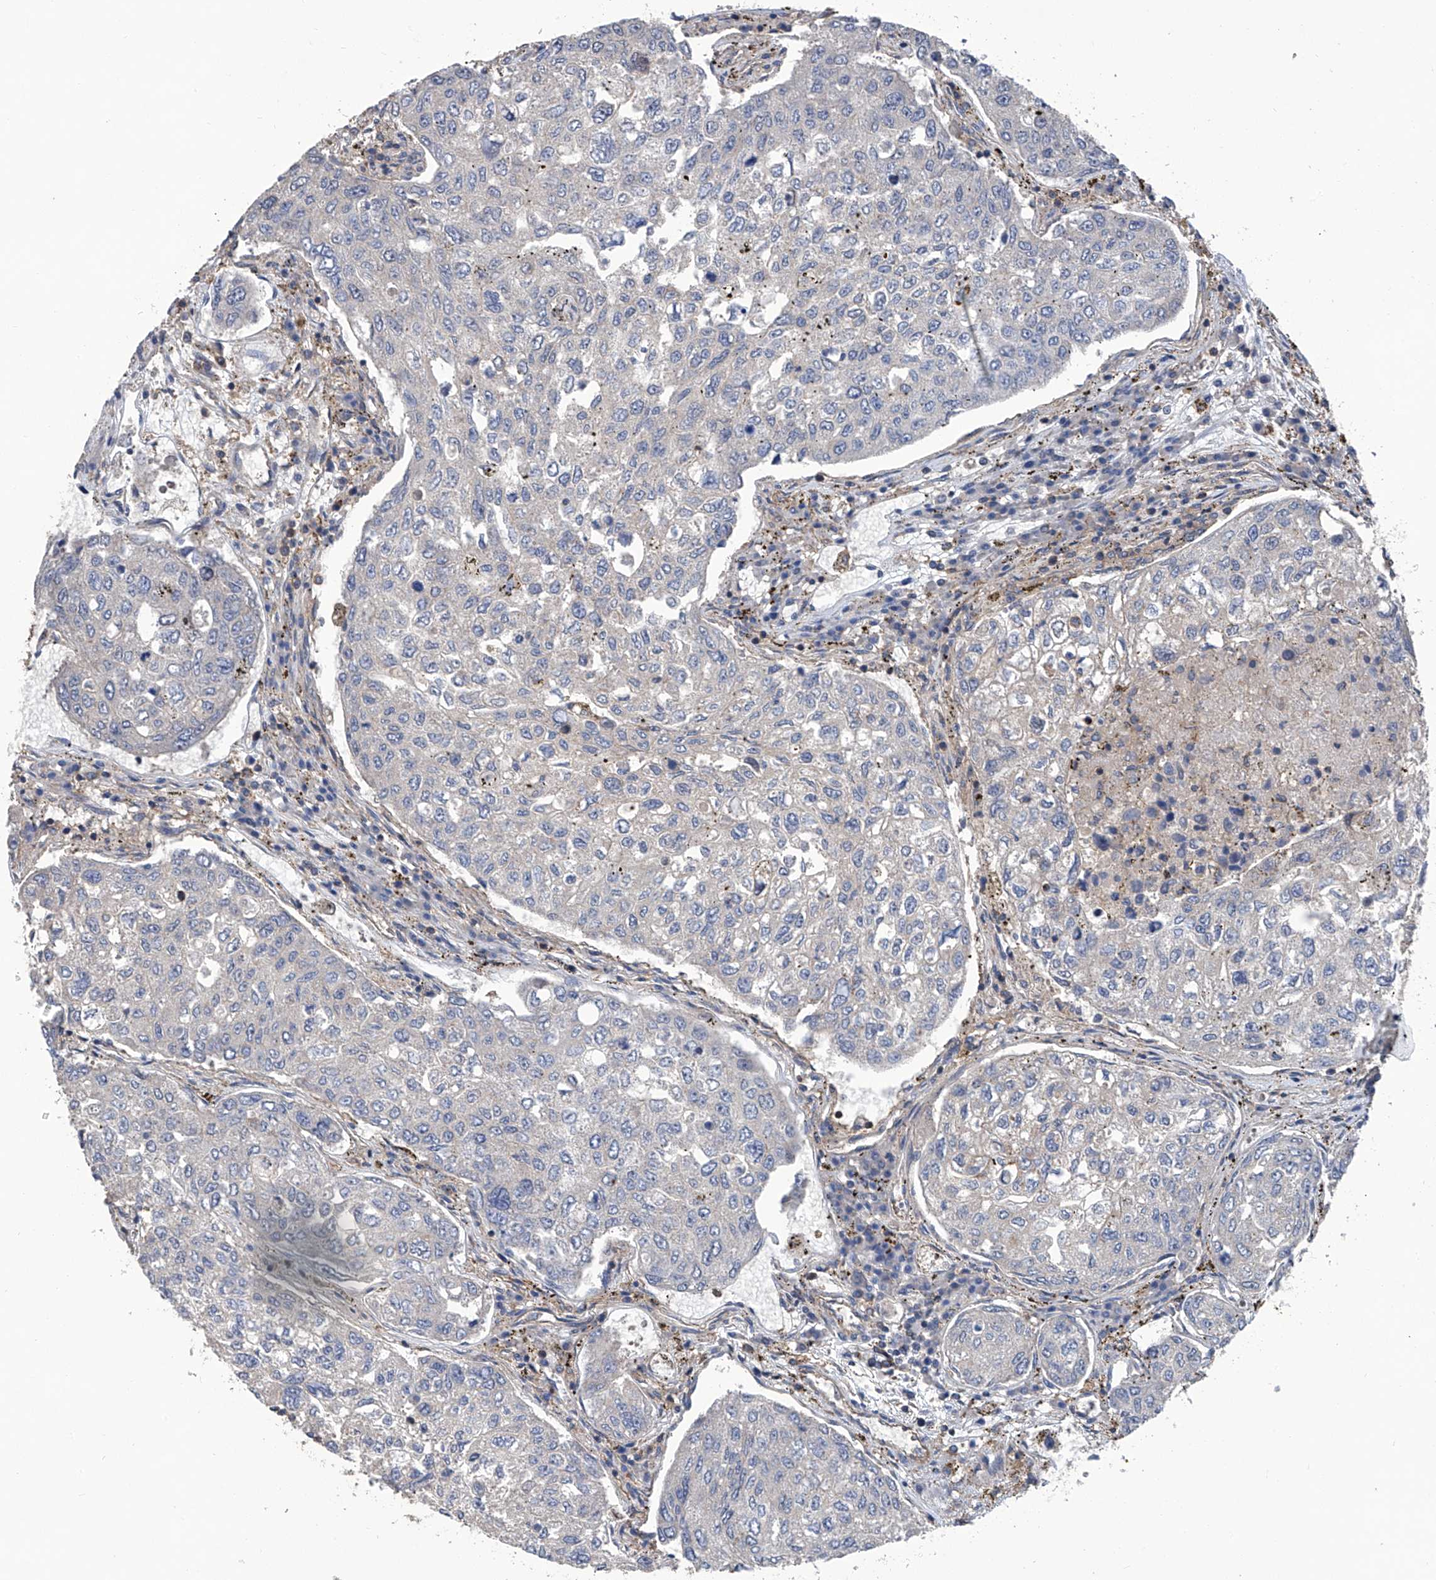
{"staining": {"intensity": "negative", "quantity": "none", "location": "none"}, "tissue": "urothelial cancer", "cell_type": "Tumor cells", "image_type": "cancer", "snomed": [{"axis": "morphology", "description": "Urothelial carcinoma, High grade"}, {"axis": "topography", "description": "Lymph node"}, {"axis": "topography", "description": "Urinary bladder"}], "caption": "A micrograph of urothelial carcinoma (high-grade) stained for a protein exhibits no brown staining in tumor cells.", "gene": "SMAP1", "patient": {"sex": "male", "age": 51}}